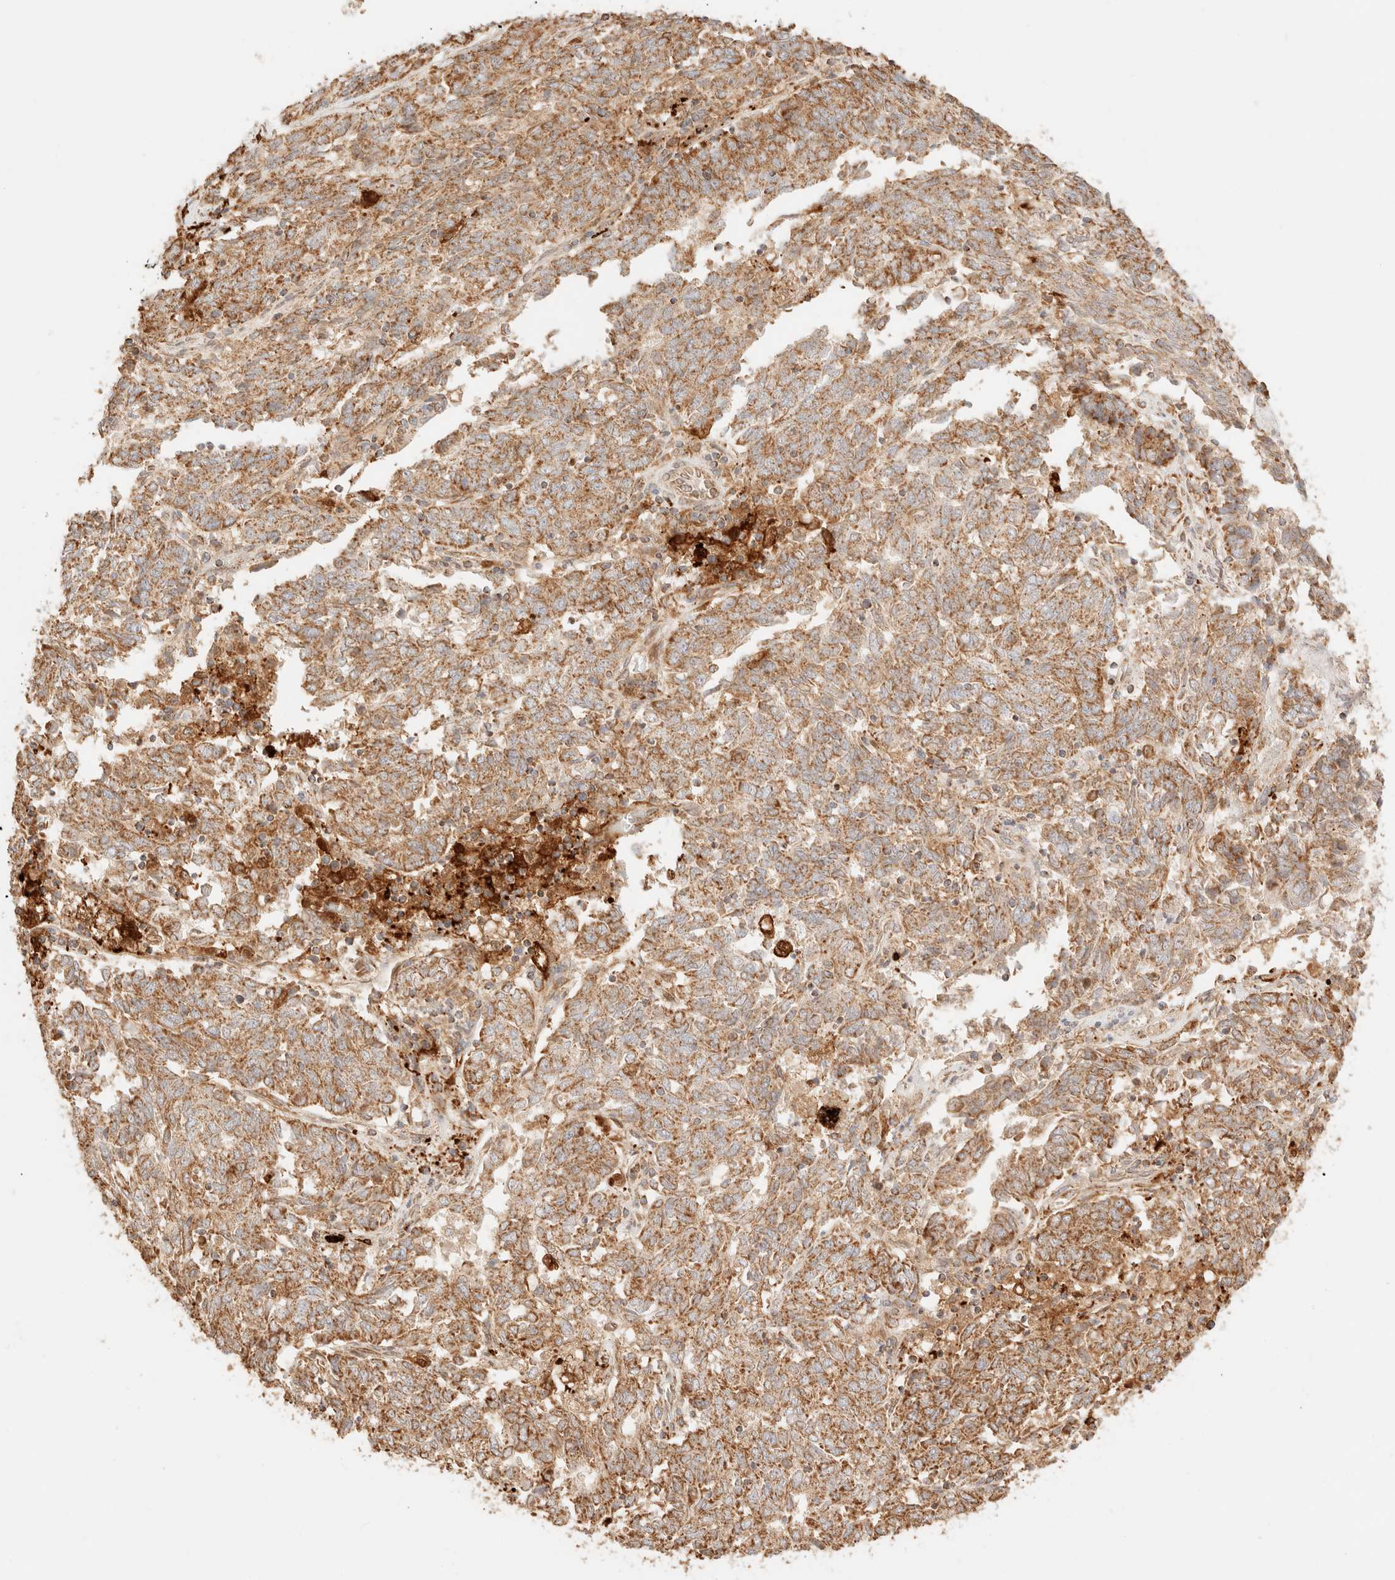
{"staining": {"intensity": "moderate", "quantity": ">75%", "location": "cytoplasmic/membranous"}, "tissue": "endometrial cancer", "cell_type": "Tumor cells", "image_type": "cancer", "snomed": [{"axis": "morphology", "description": "Adenocarcinoma, NOS"}, {"axis": "topography", "description": "Endometrium"}], "caption": "Human endometrial adenocarcinoma stained with a protein marker displays moderate staining in tumor cells.", "gene": "TACO1", "patient": {"sex": "female", "age": 80}}